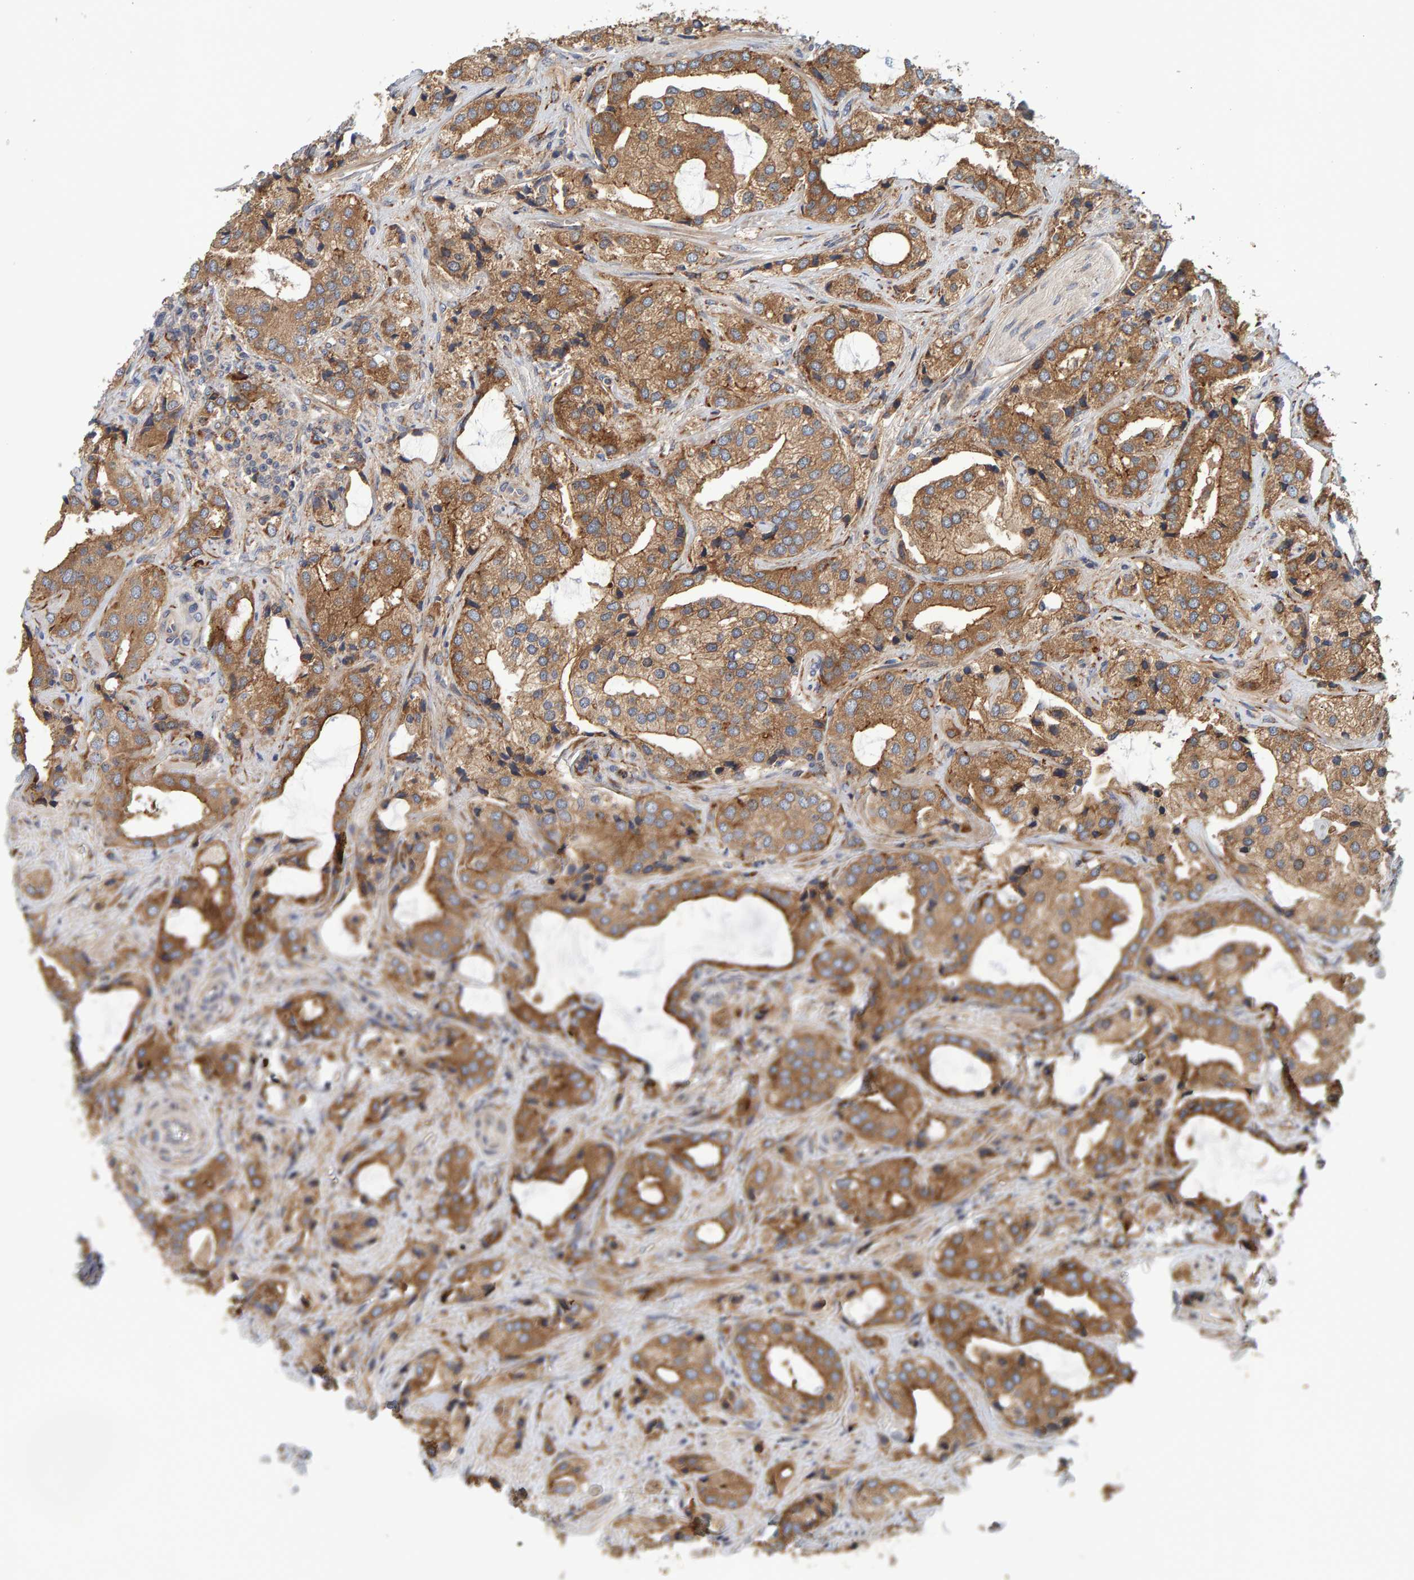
{"staining": {"intensity": "moderate", "quantity": ">75%", "location": "cytoplasmic/membranous"}, "tissue": "prostate cancer", "cell_type": "Tumor cells", "image_type": "cancer", "snomed": [{"axis": "morphology", "description": "Adenocarcinoma, High grade"}, {"axis": "topography", "description": "Prostate"}], "caption": "Immunohistochemical staining of human prostate adenocarcinoma (high-grade) demonstrates medium levels of moderate cytoplasmic/membranous protein expression in about >75% of tumor cells.", "gene": "BAIAP2", "patient": {"sex": "male", "age": 66}}